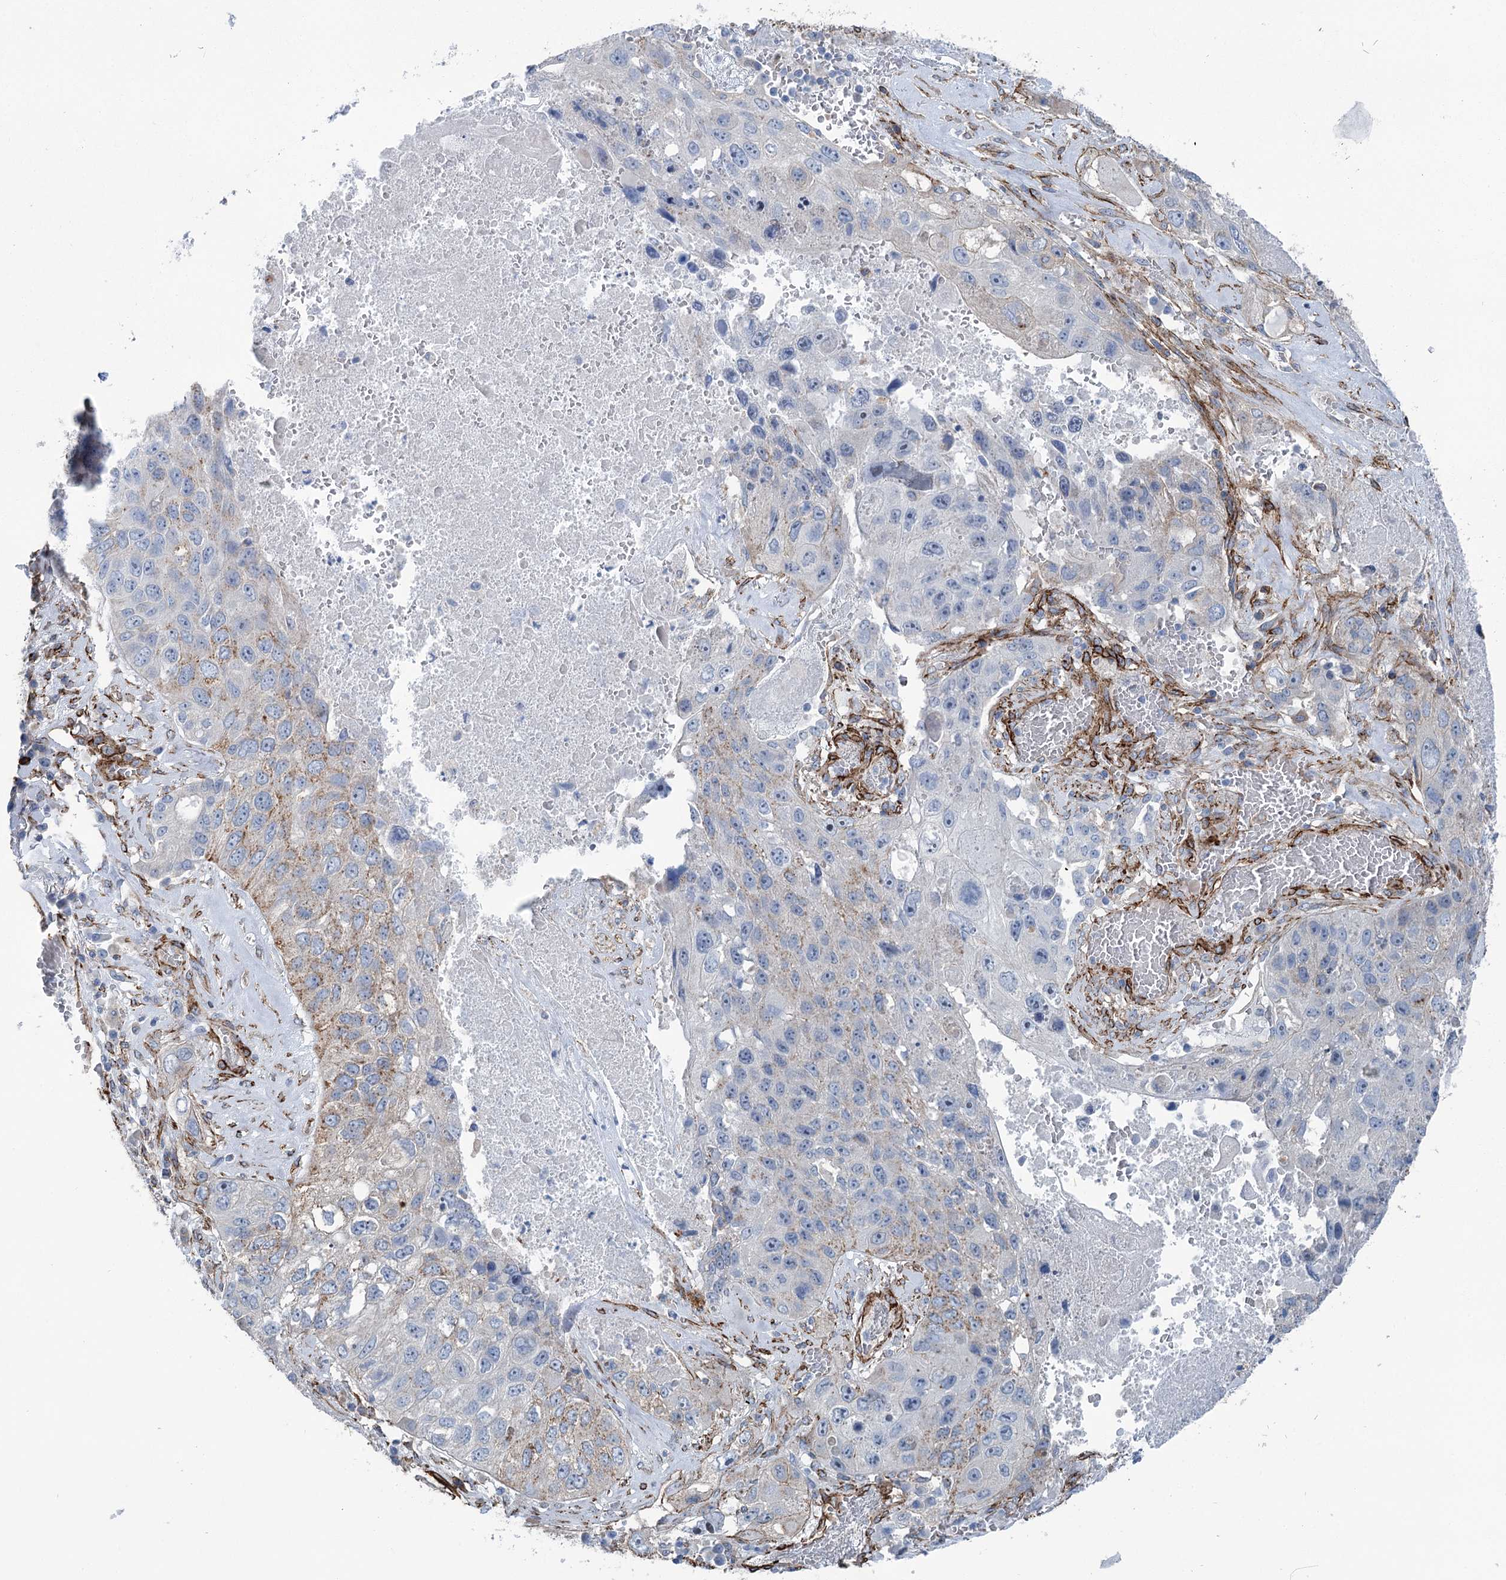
{"staining": {"intensity": "weak", "quantity": "<25%", "location": "cytoplasmic/membranous"}, "tissue": "lung cancer", "cell_type": "Tumor cells", "image_type": "cancer", "snomed": [{"axis": "morphology", "description": "Squamous cell carcinoma, NOS"}, {"axis": "topography", "description": "Lung"}], "caption": "IHC image of human lung cancer (squamous cell carcinoma) stained for a protein (brown), which reveals no staining in tumor cells. Nuclei are stained in blue.", "gene": "IQSEC1", "patient": {"sex": "male", "age": 61}}